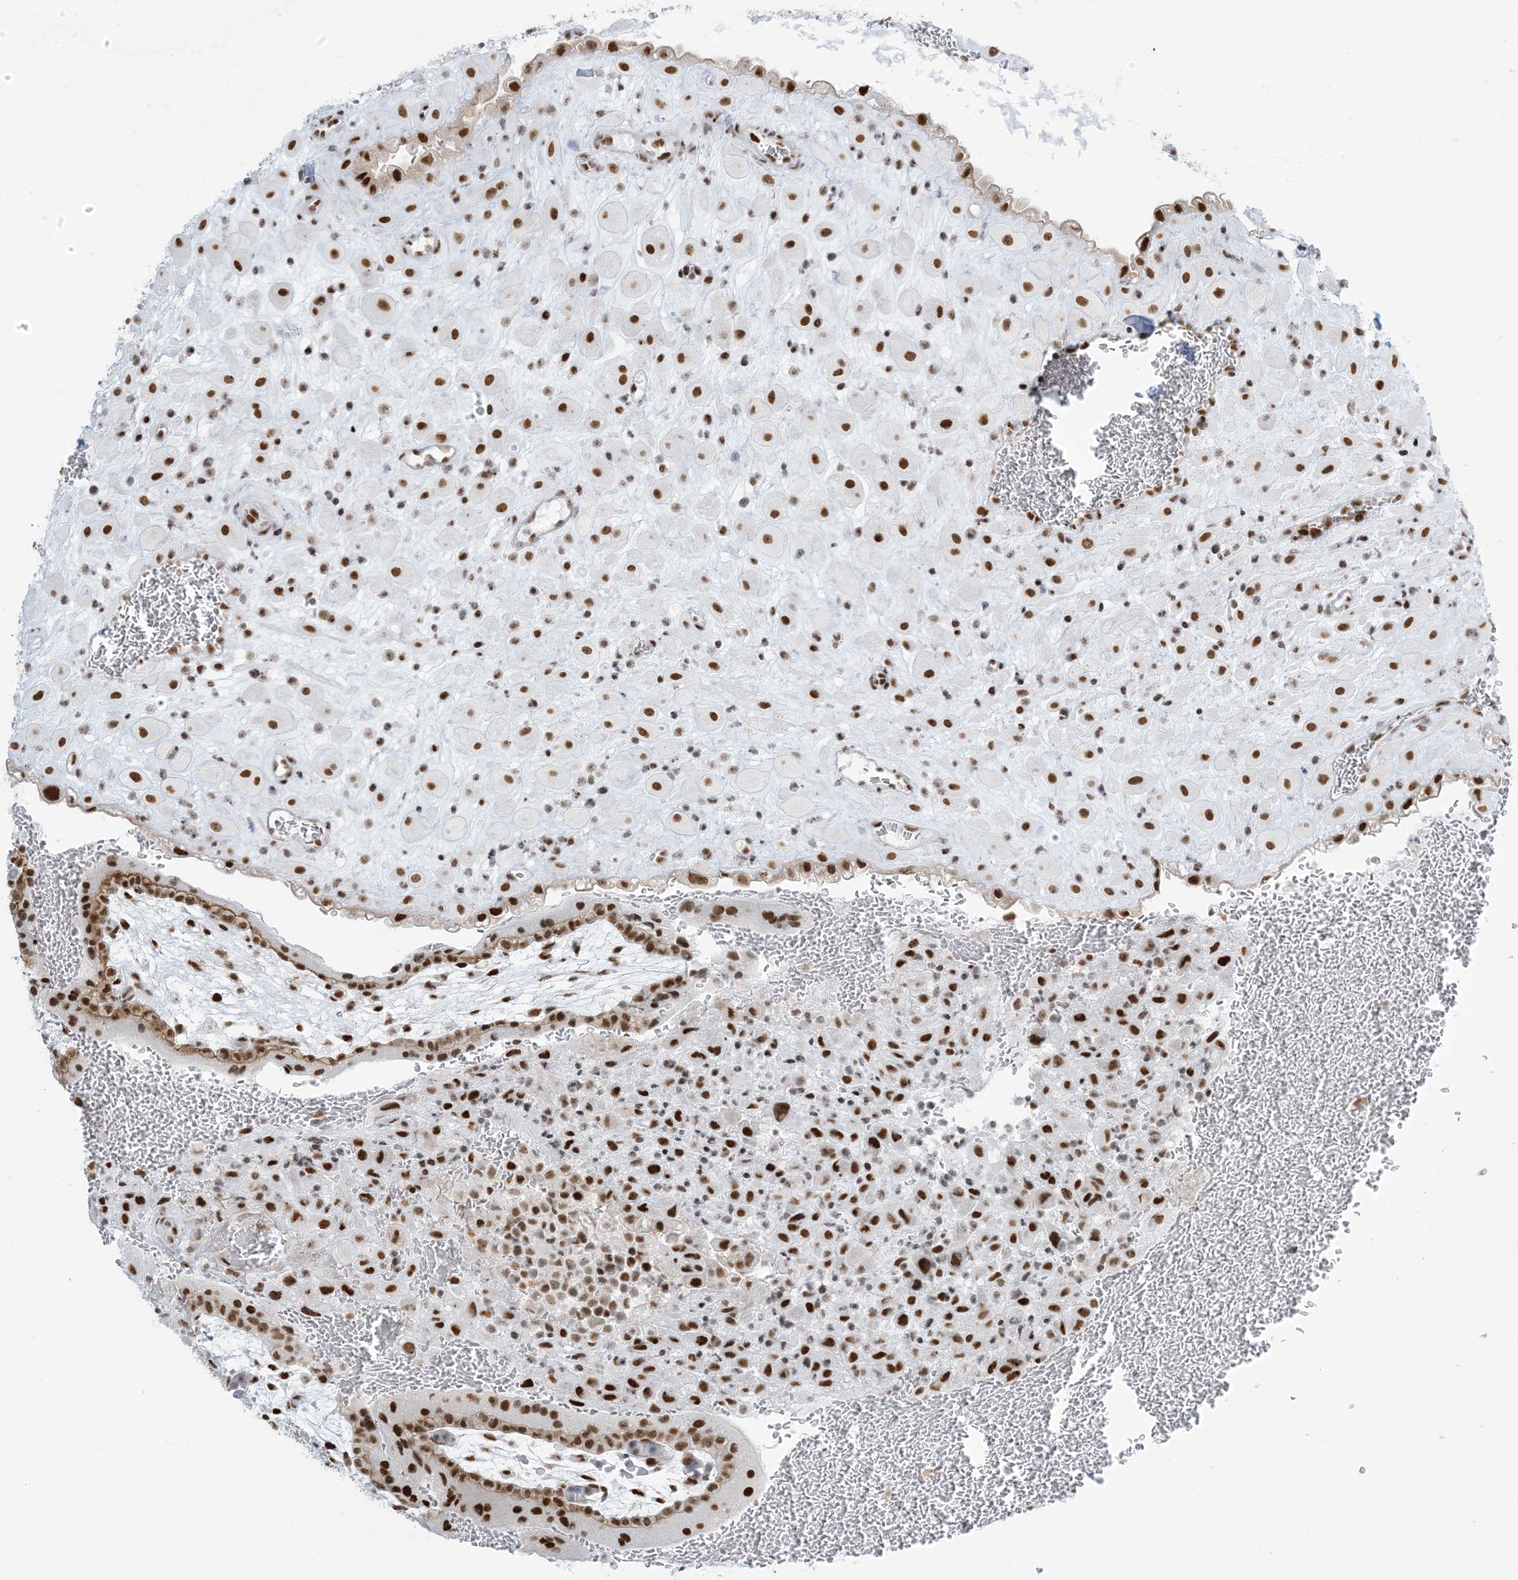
{"staining": {"intensity": "strong", "quantity": ">75%", "location": "nuclear"}, "tissue": "placenta", "cell_type": "Decidual cells", "image_type": "normal", "snomed": [{"axis": "morphology", "description": "Normal tissue, NOS"}, {"axis": "topography", "description": "Placenta"}], "caption": "The immunohistochemical stain labels strong nuclear expression in decidual cells of unremarkable placenta.", "gene": "STAG1", "patient": {"sex": "female", "age": 35}}